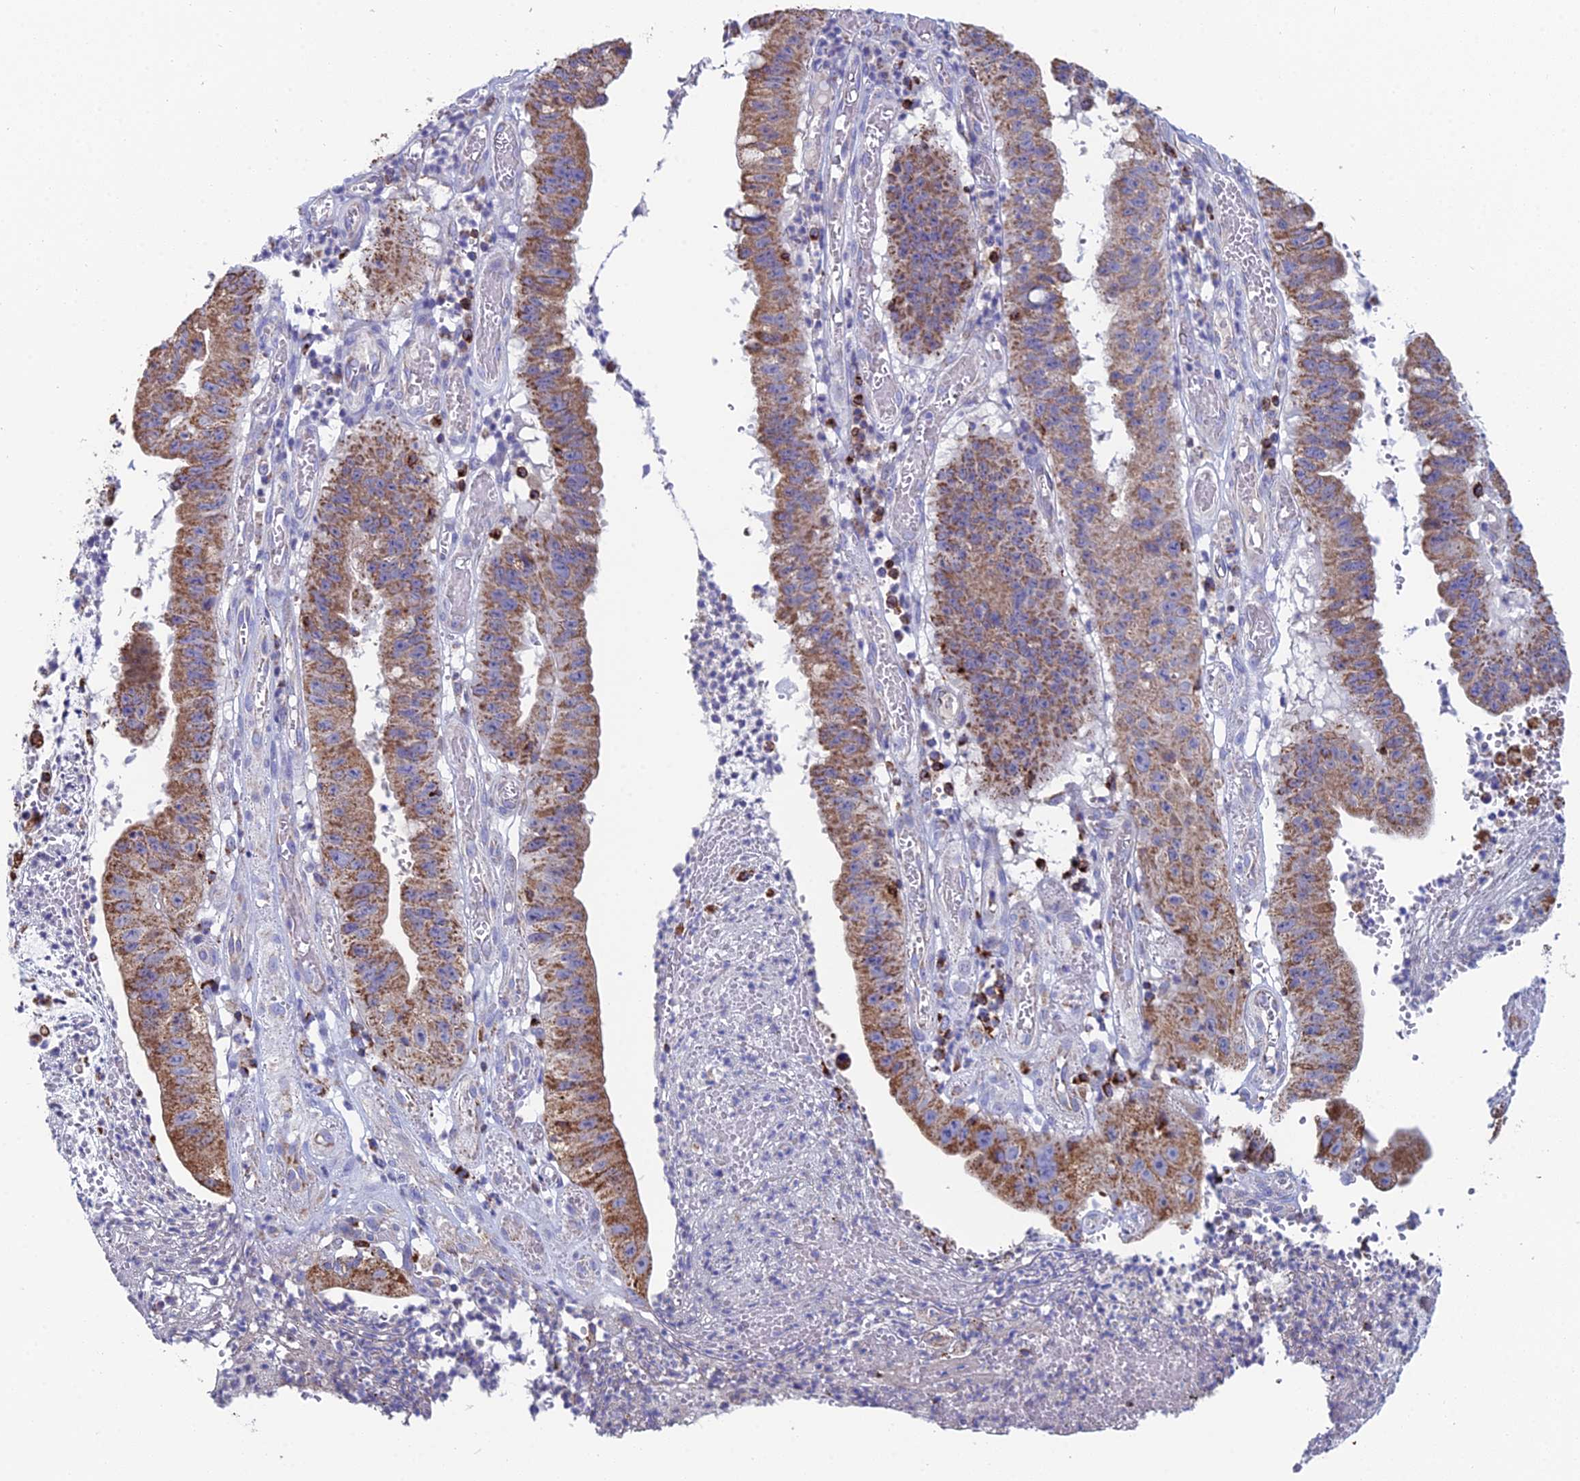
{"staining": {"intensity": "strong", "quantity": ">75%", "location": "cytoplasmic/membranous"}, "tissue": "stomach cancer", "cell_type": "Tumor cells", "image_type": "cancer", "snomed": [{"axis": "morphology", "description": "Adenocarcinoma, NOS"}, {"axis": "topography", "description": "Stomach"}], "caption": "A brown stain shows strong cytoplasmic/membranous expression of a protein in human stomach cancer tumor cells.", "gene": "SPOCK2", "patient": {"sex": "male", "age": 59}}